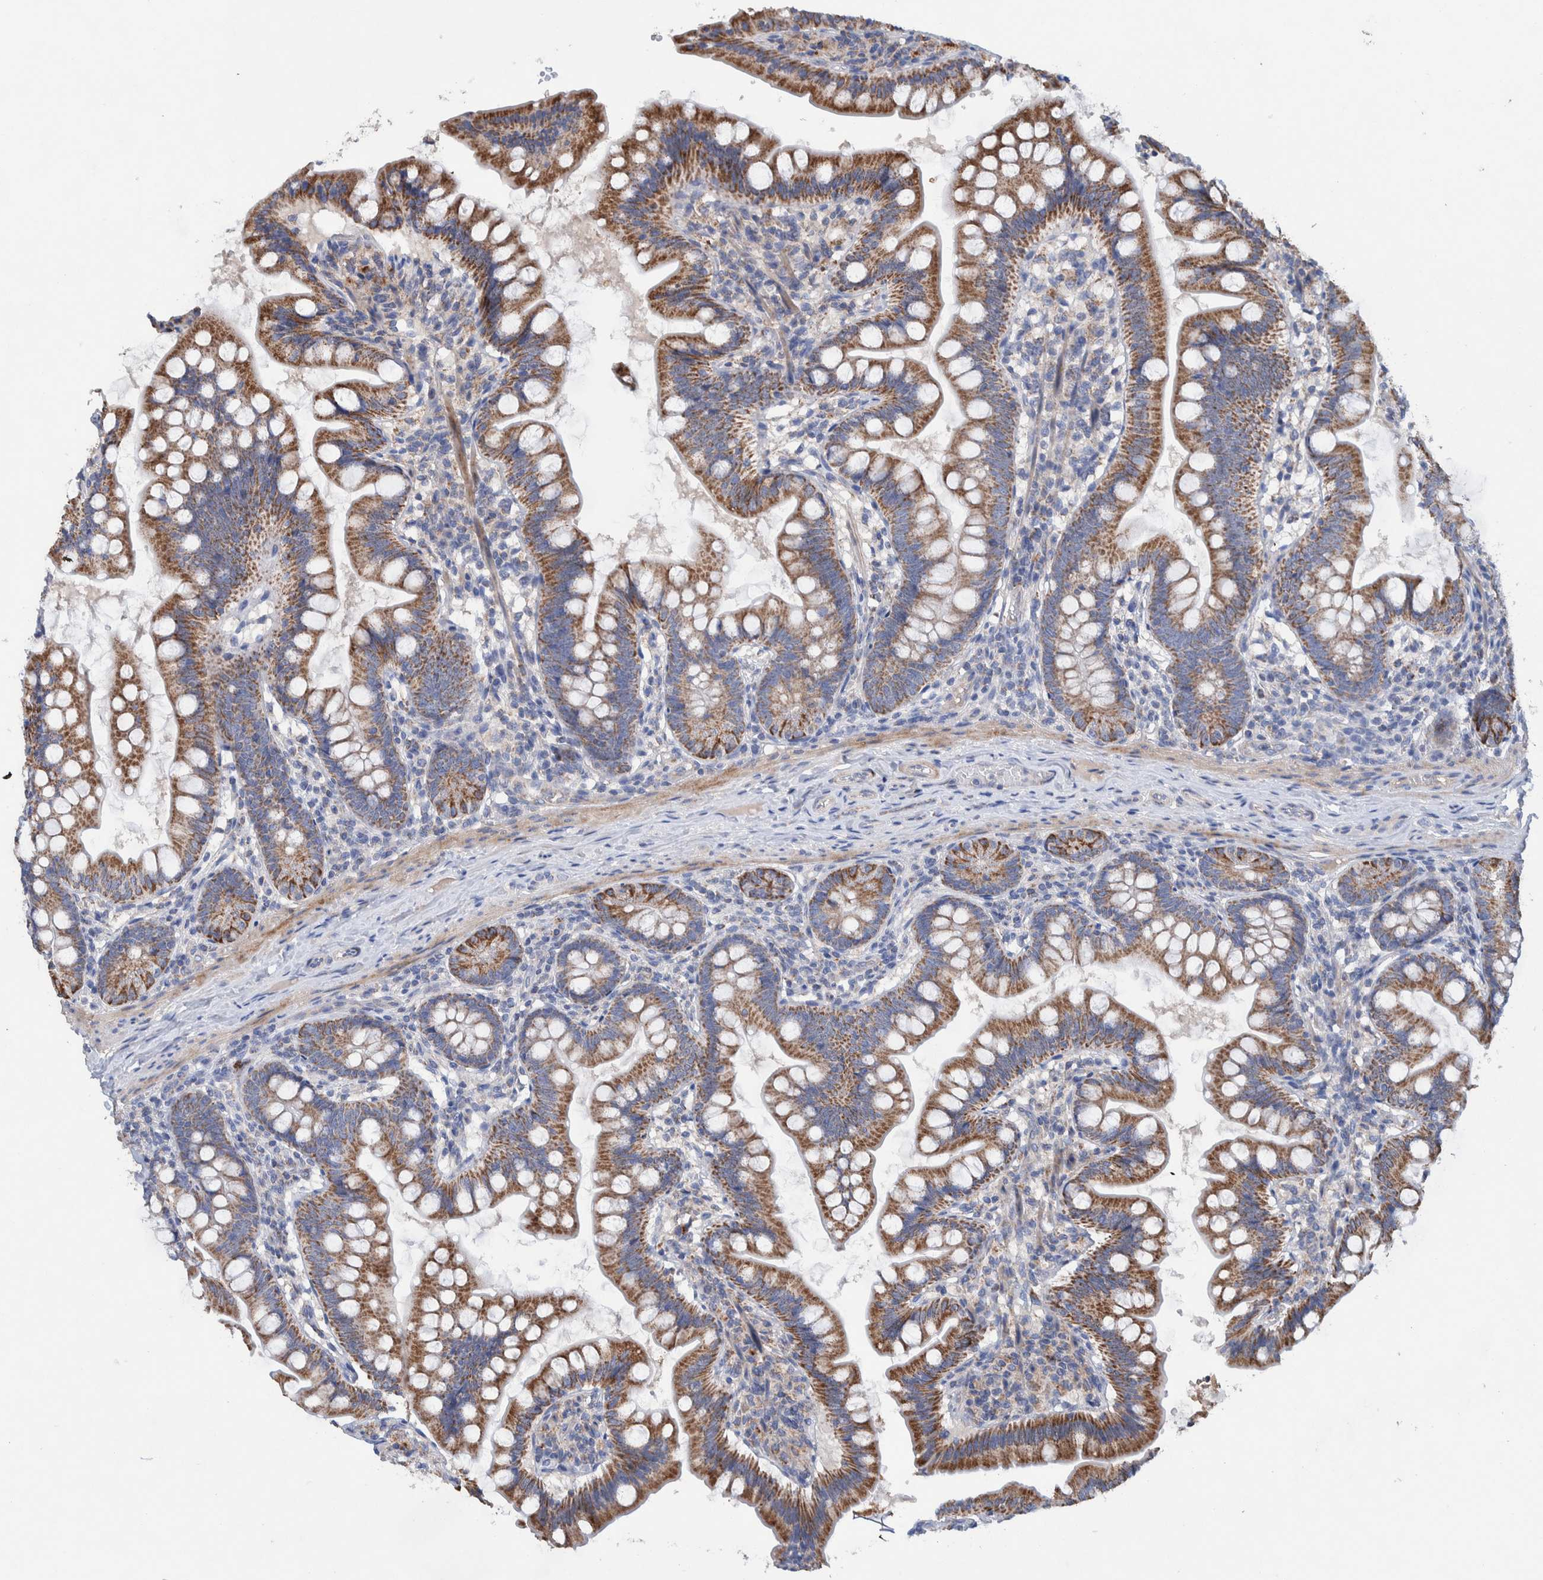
{"staining": {"intensity": "strong", "quantity": ">75%", "location": "cytoplasmic/membranous"}, "tissue": "small intestine", "cell_type": "Glandular cells", "image_type": "normal", "snomed": [{"axis": "morphology", "description": "Normal tissue, NOS"}, {"axis": "topography", "description": "Small intestine"}], "caption": "A histopathology image of human small intestine stained for a protein demonstrates strong cytoplasmic/membranous brown staining in glandular cells. (DAB = brown stain, brightfield microscopy at high magnification).", "gene": "DECR1", "patient": {"sex": "male", "age": 7}}